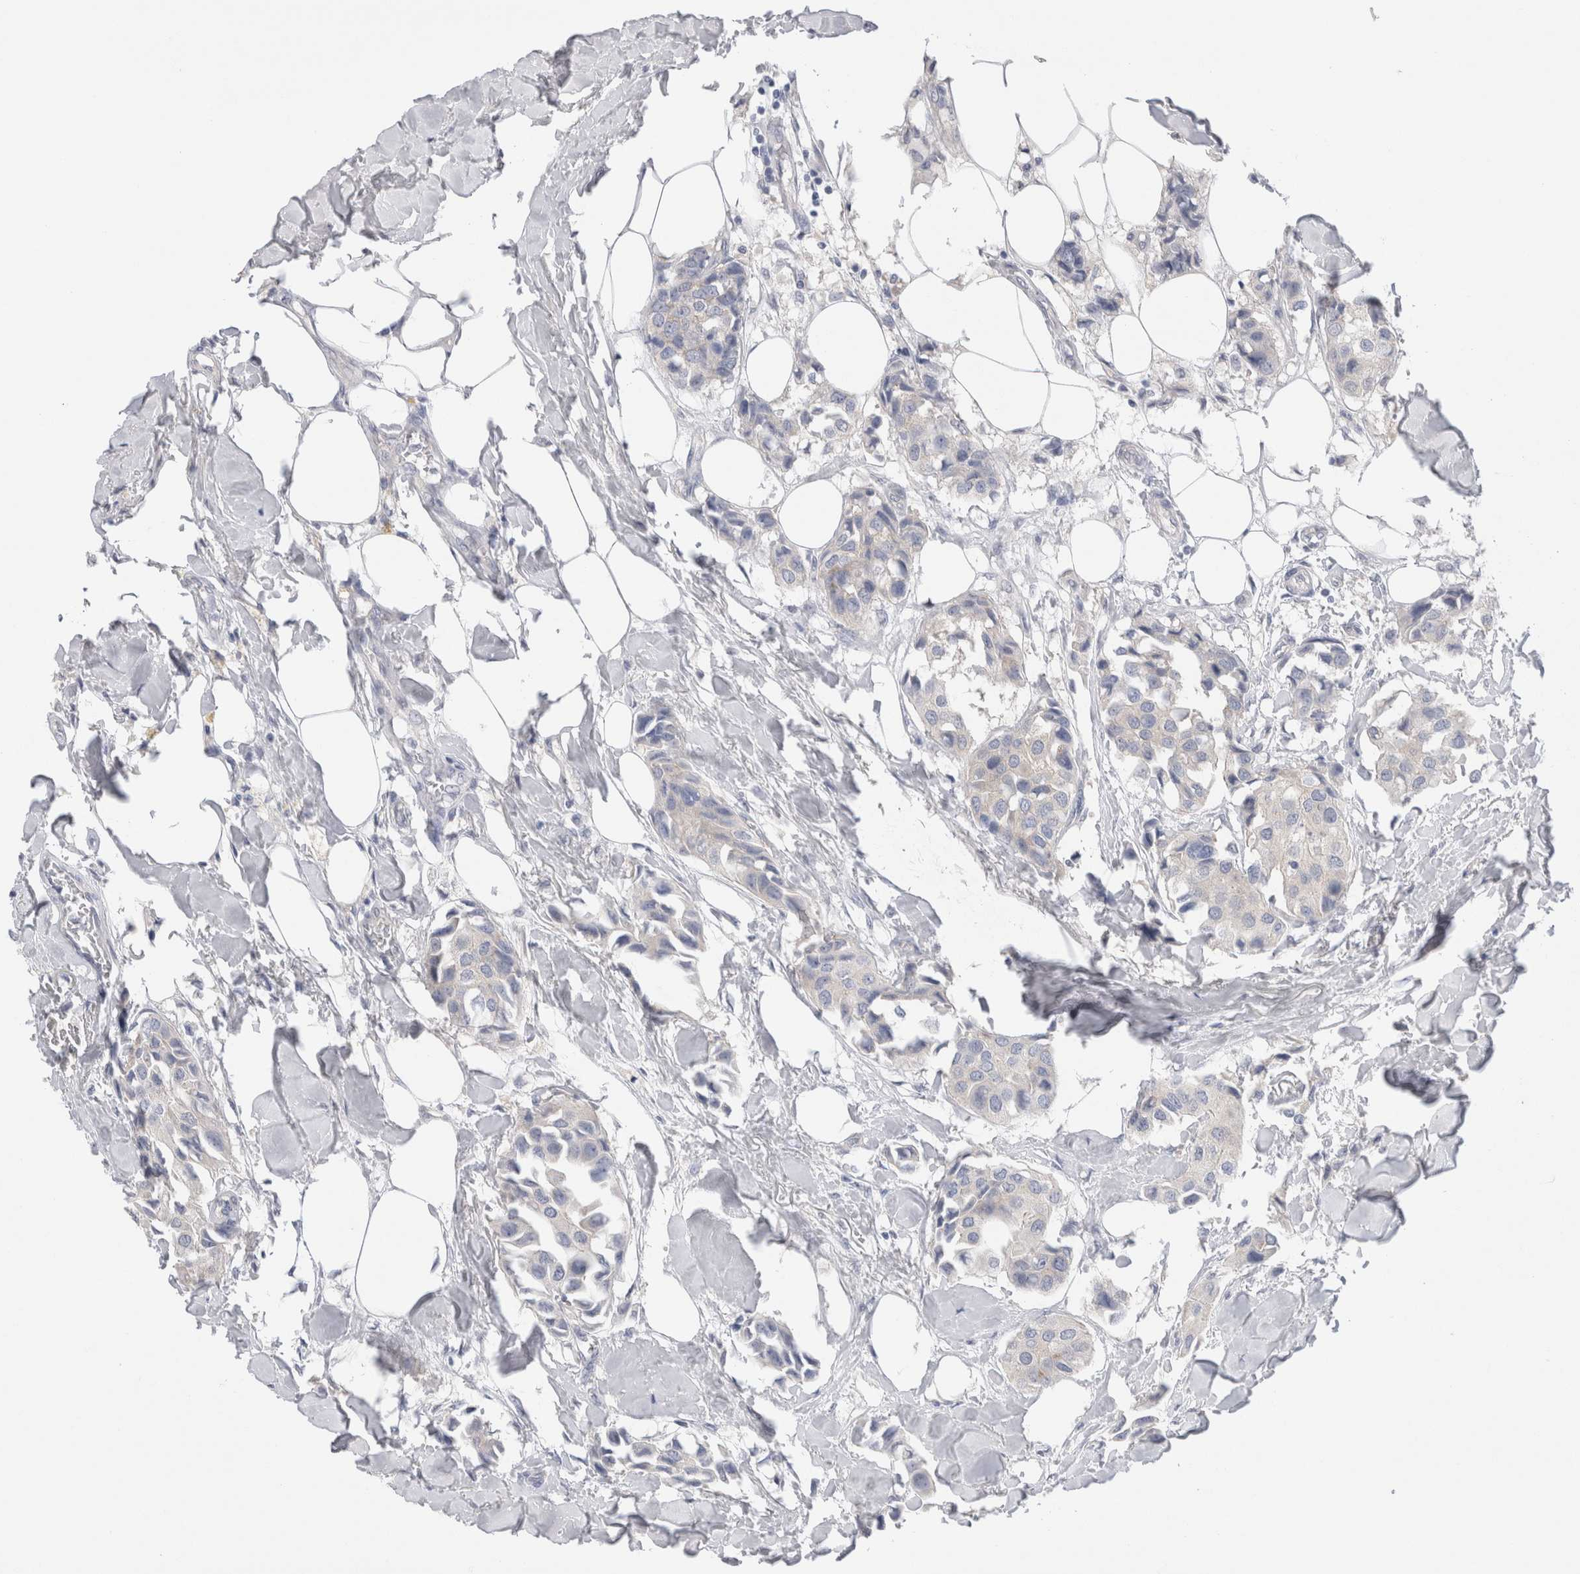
{"staining": {"intensity": "negative", "quantity": "none", "location": "none"}, "tissue": "breast cancer", "cell_type": "Tumor cells", "image_type": "cancer", "snomed": [{"axis": "morphology", "description": "Duct carcinoma"}, {"axis": "topography", "description": "Breast"}], "caption": "Breast invasive ductal carcinoma stained for a protein using immunohistochemistry shows no staining tumor cells.", "gene": "WIPF2", "patient": {"sex": "female", "age": 80}}